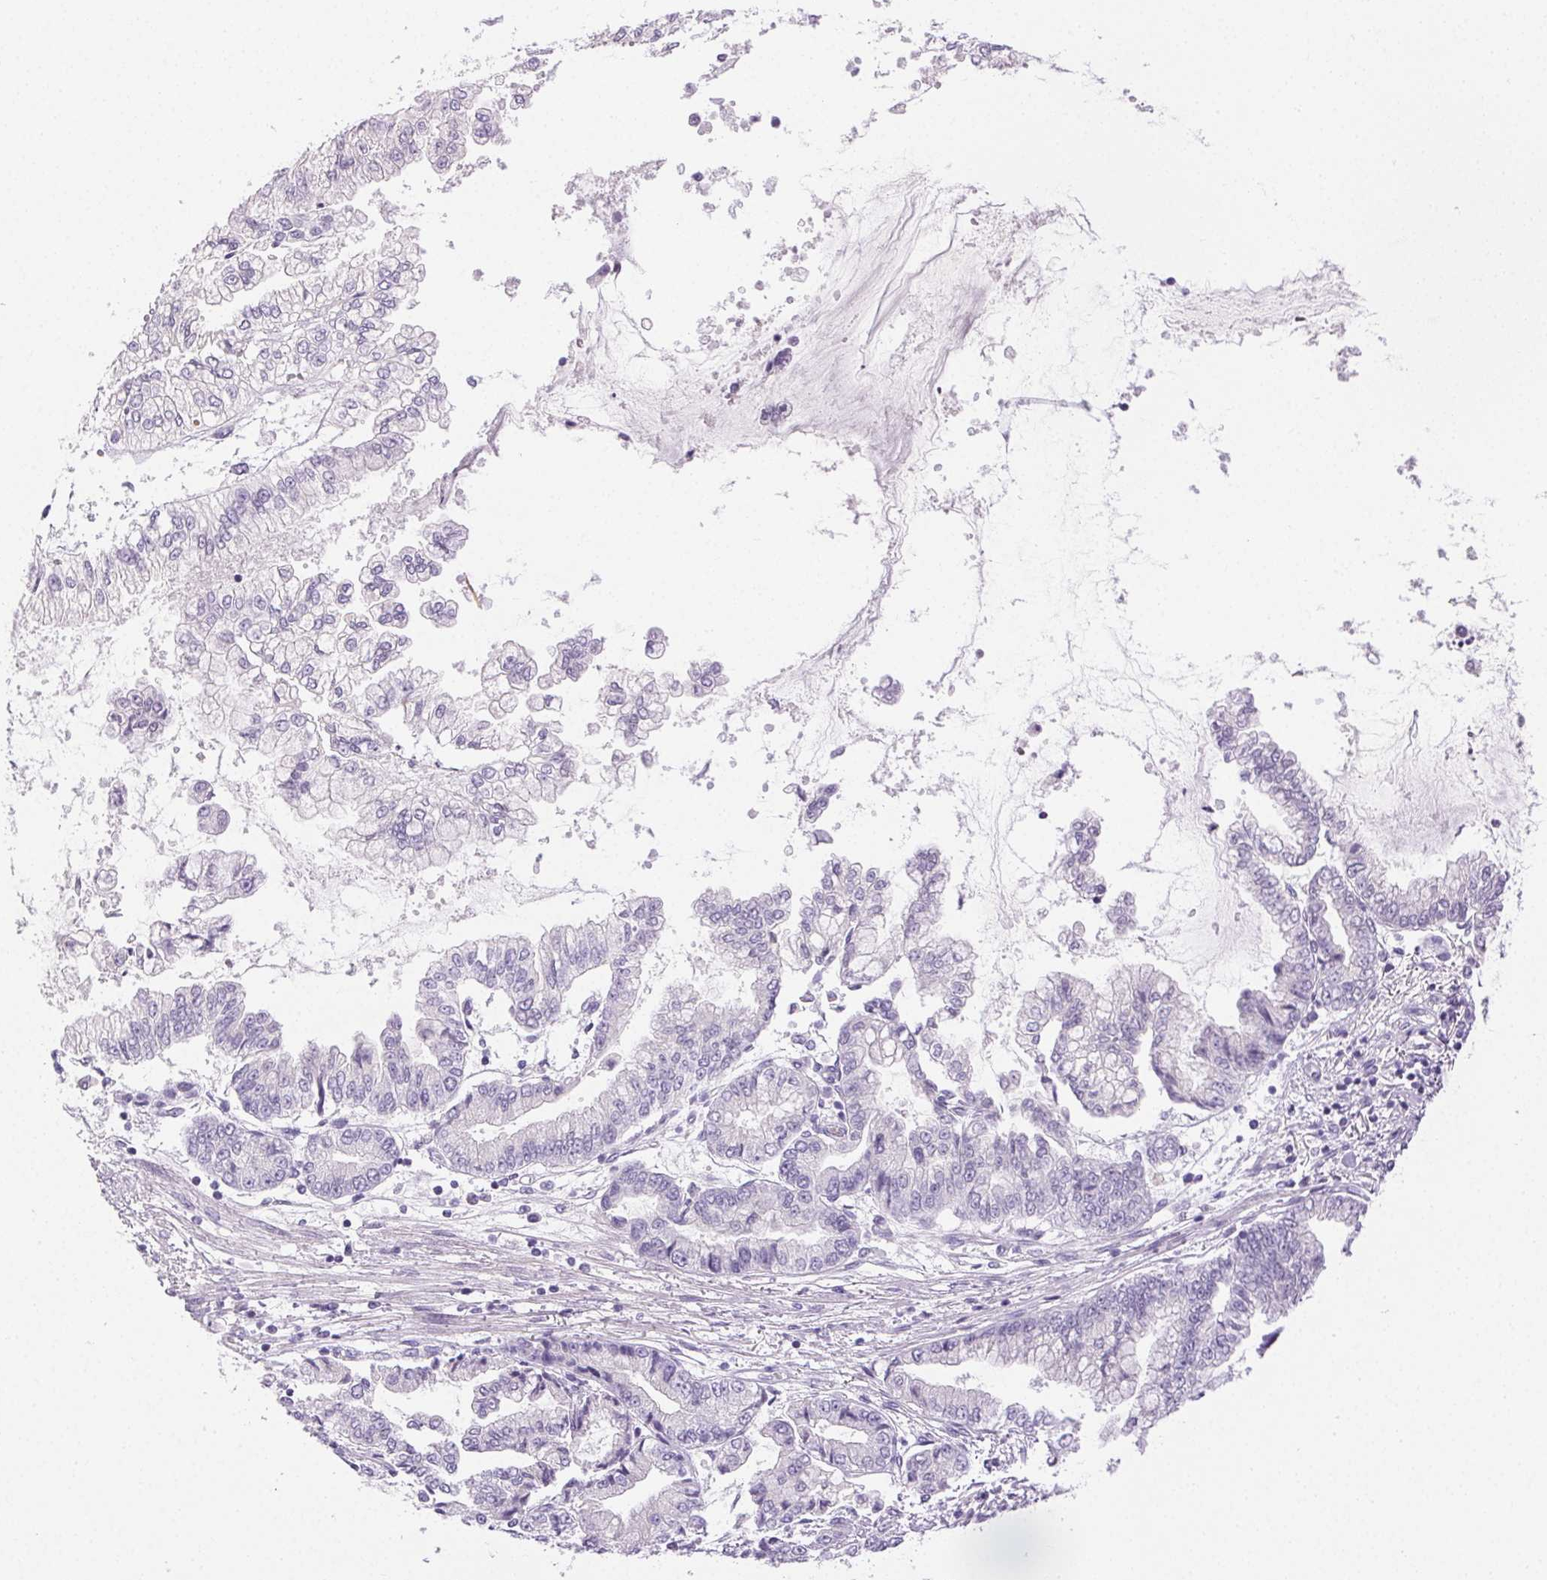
{"staining": {"intensity": "negative", "quantity": "none", "location": "none"}, "tissue": "stomach cancer", "cell_type": "Tumor cells", "image_type": "cancer", "snomed": [{"axis": "morphology", "description": "Adenocarcinoma, NOS"}, {"axis": "topography", "description": "Stomach, upper"}], "caption": "DAB (3,3'-diaminobenzidine) immunohistochemical staining of human stomach cancer exhibits no significant positivity in tumor cells. (IHC, brightfield microscopy, high magnification).", "gene": "EMX2", "patient": {"sex": "female", "age": 74}}